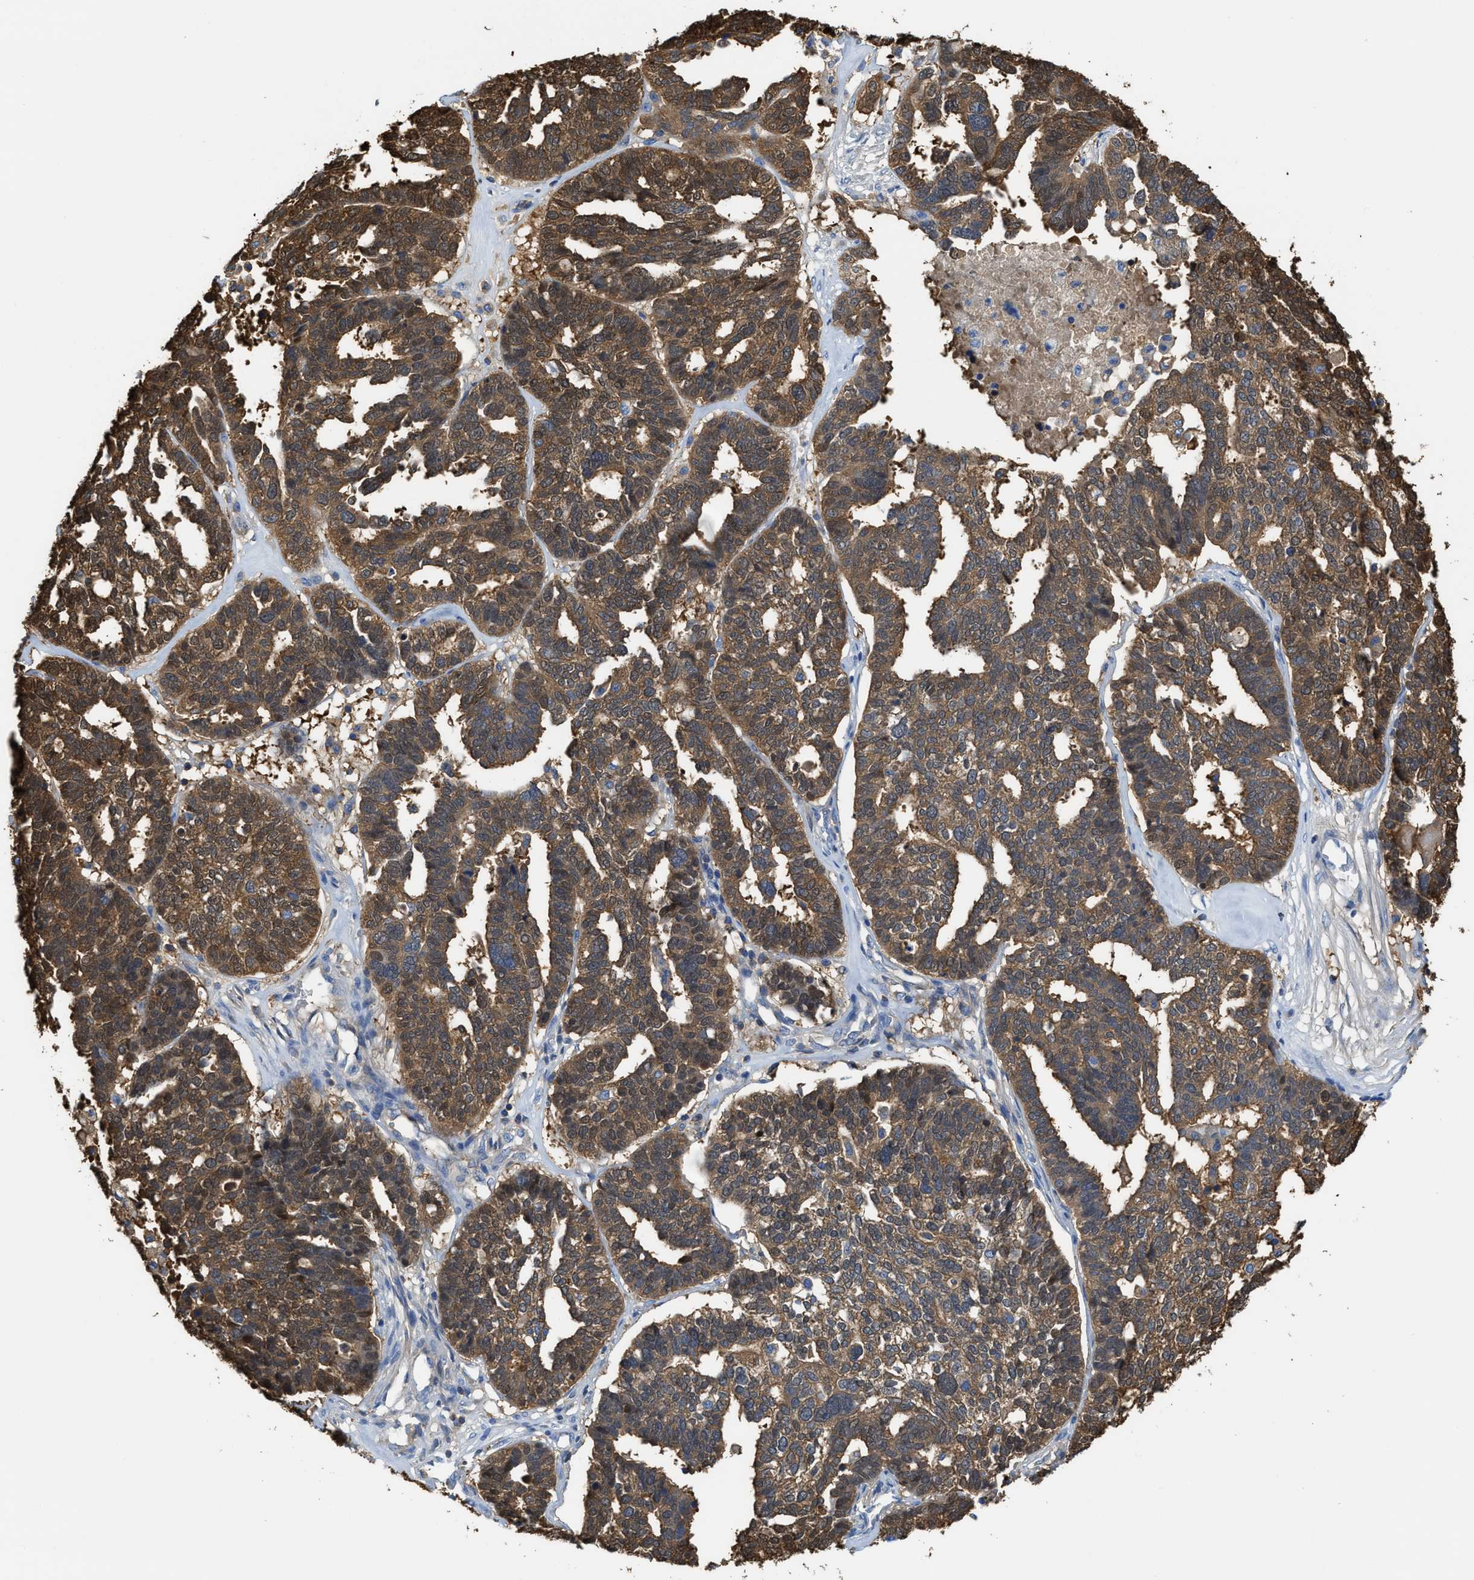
{"staining": {"intensity": "moderate", "quantity": ">75%", "location": "cytoplasmic/membranous"}, "tissue": "ovarian cancer", "cell_type": "Tumor cells", "image_type": "cancer", "snomed": [{"axis": "morphology", "description": "Cystadenocarcinoma, serous, NOS"}, {"axis": "topography", "description": "Ovary"}], "caption": "Immunohistochemical staining of ovarian cancer (serous cystadenocarcinoma) displays moderate cytoplasmic/membranous protein positivity in approximately >75% of tumor cells.", "gene": "ASS1", "patient": {"sex": "female", "age": 59}}